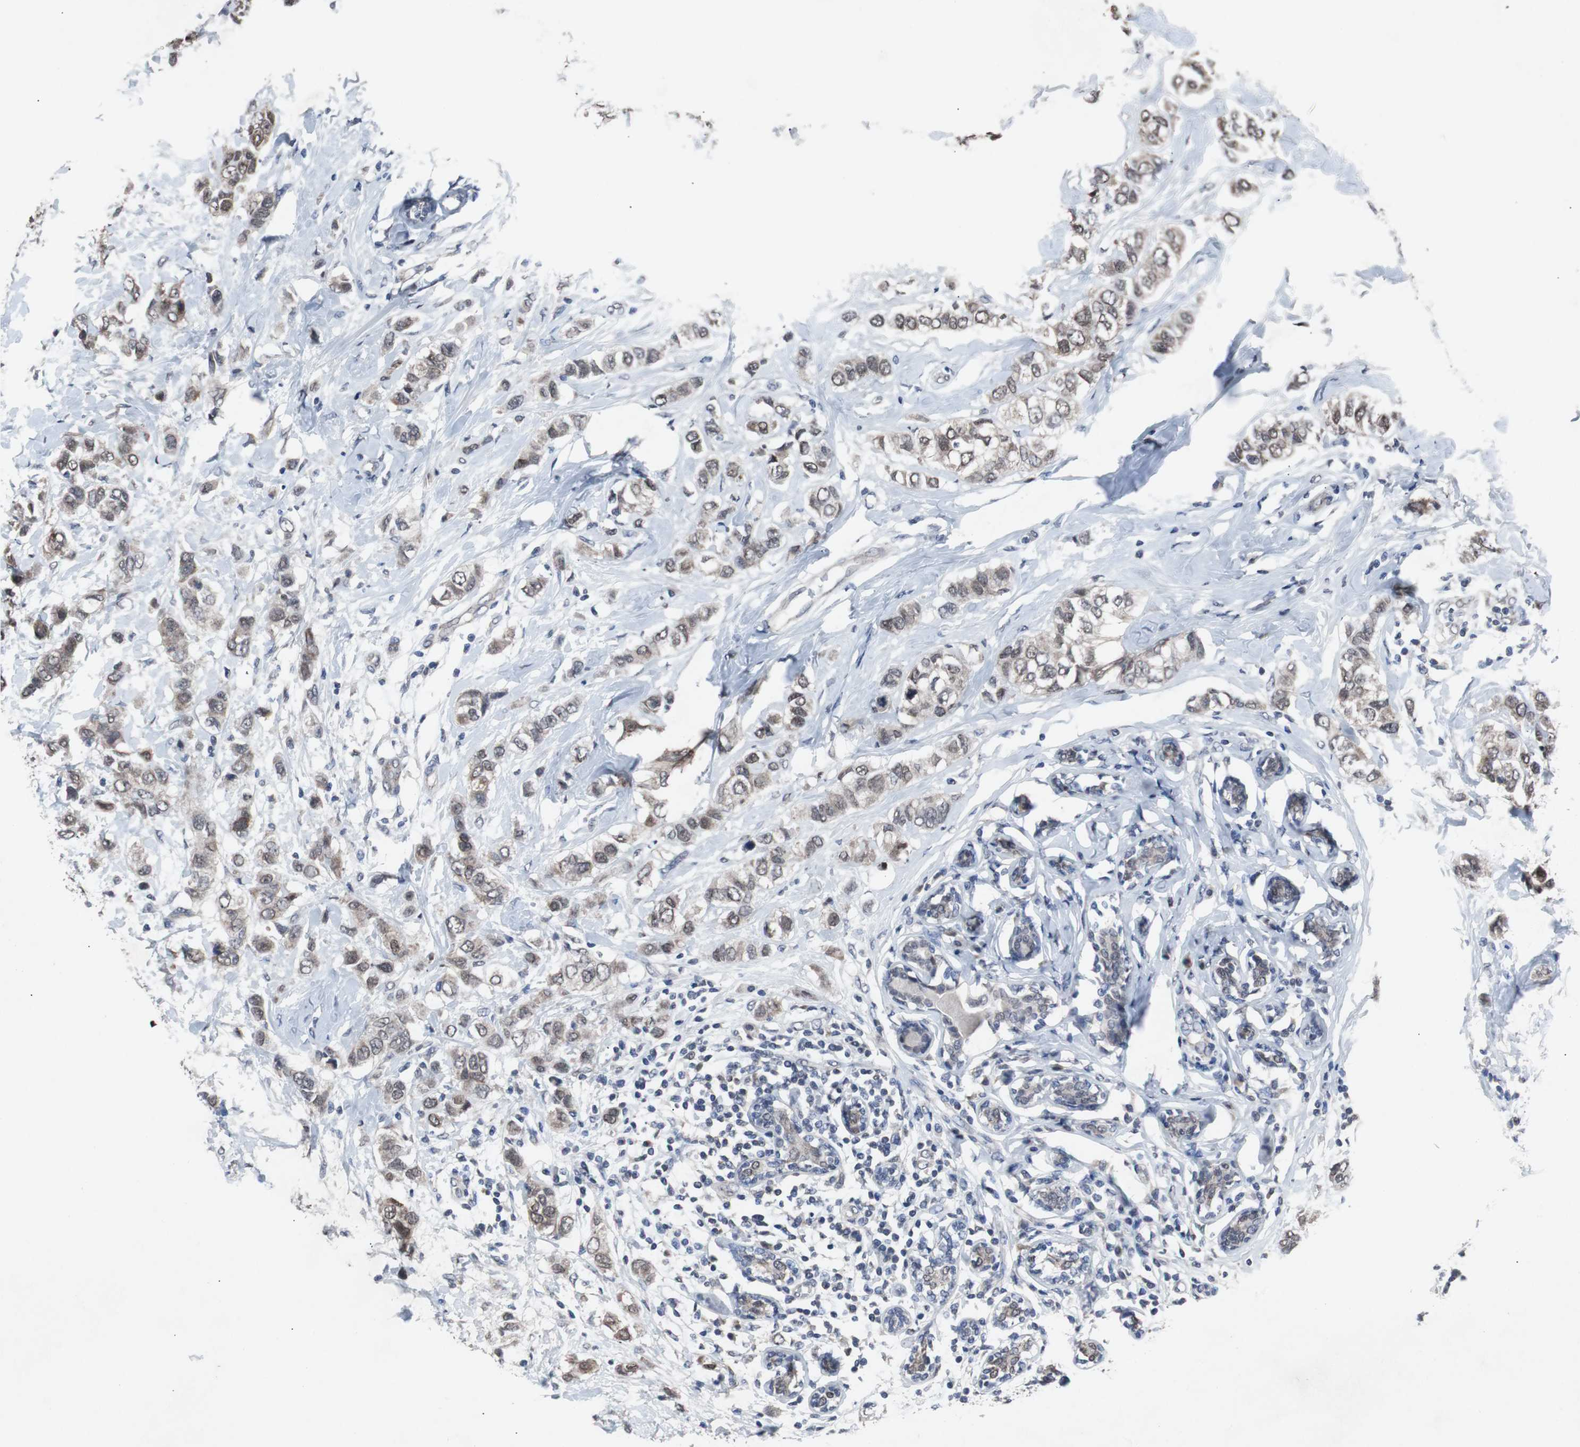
{"staining": {"intensity": "weak", "quantity": ">75%", "location": "nuclear"}, "tissue": "breast cancer", "cell_type": "Tumor cells", "image_type": "cancer", "snomed": [{"axis": "morphology", "description": "Duct carcinoma"}, {"axis": "topography", "description": "Breast"}], "caption": "Human breast cancer (intraductal carcinoma) stained with a brown dye shows weak nuclear positive positivity in about >75% of tumor cells.", "gene": "RBM47", "patient": {"sex": "female", "age": 50}}